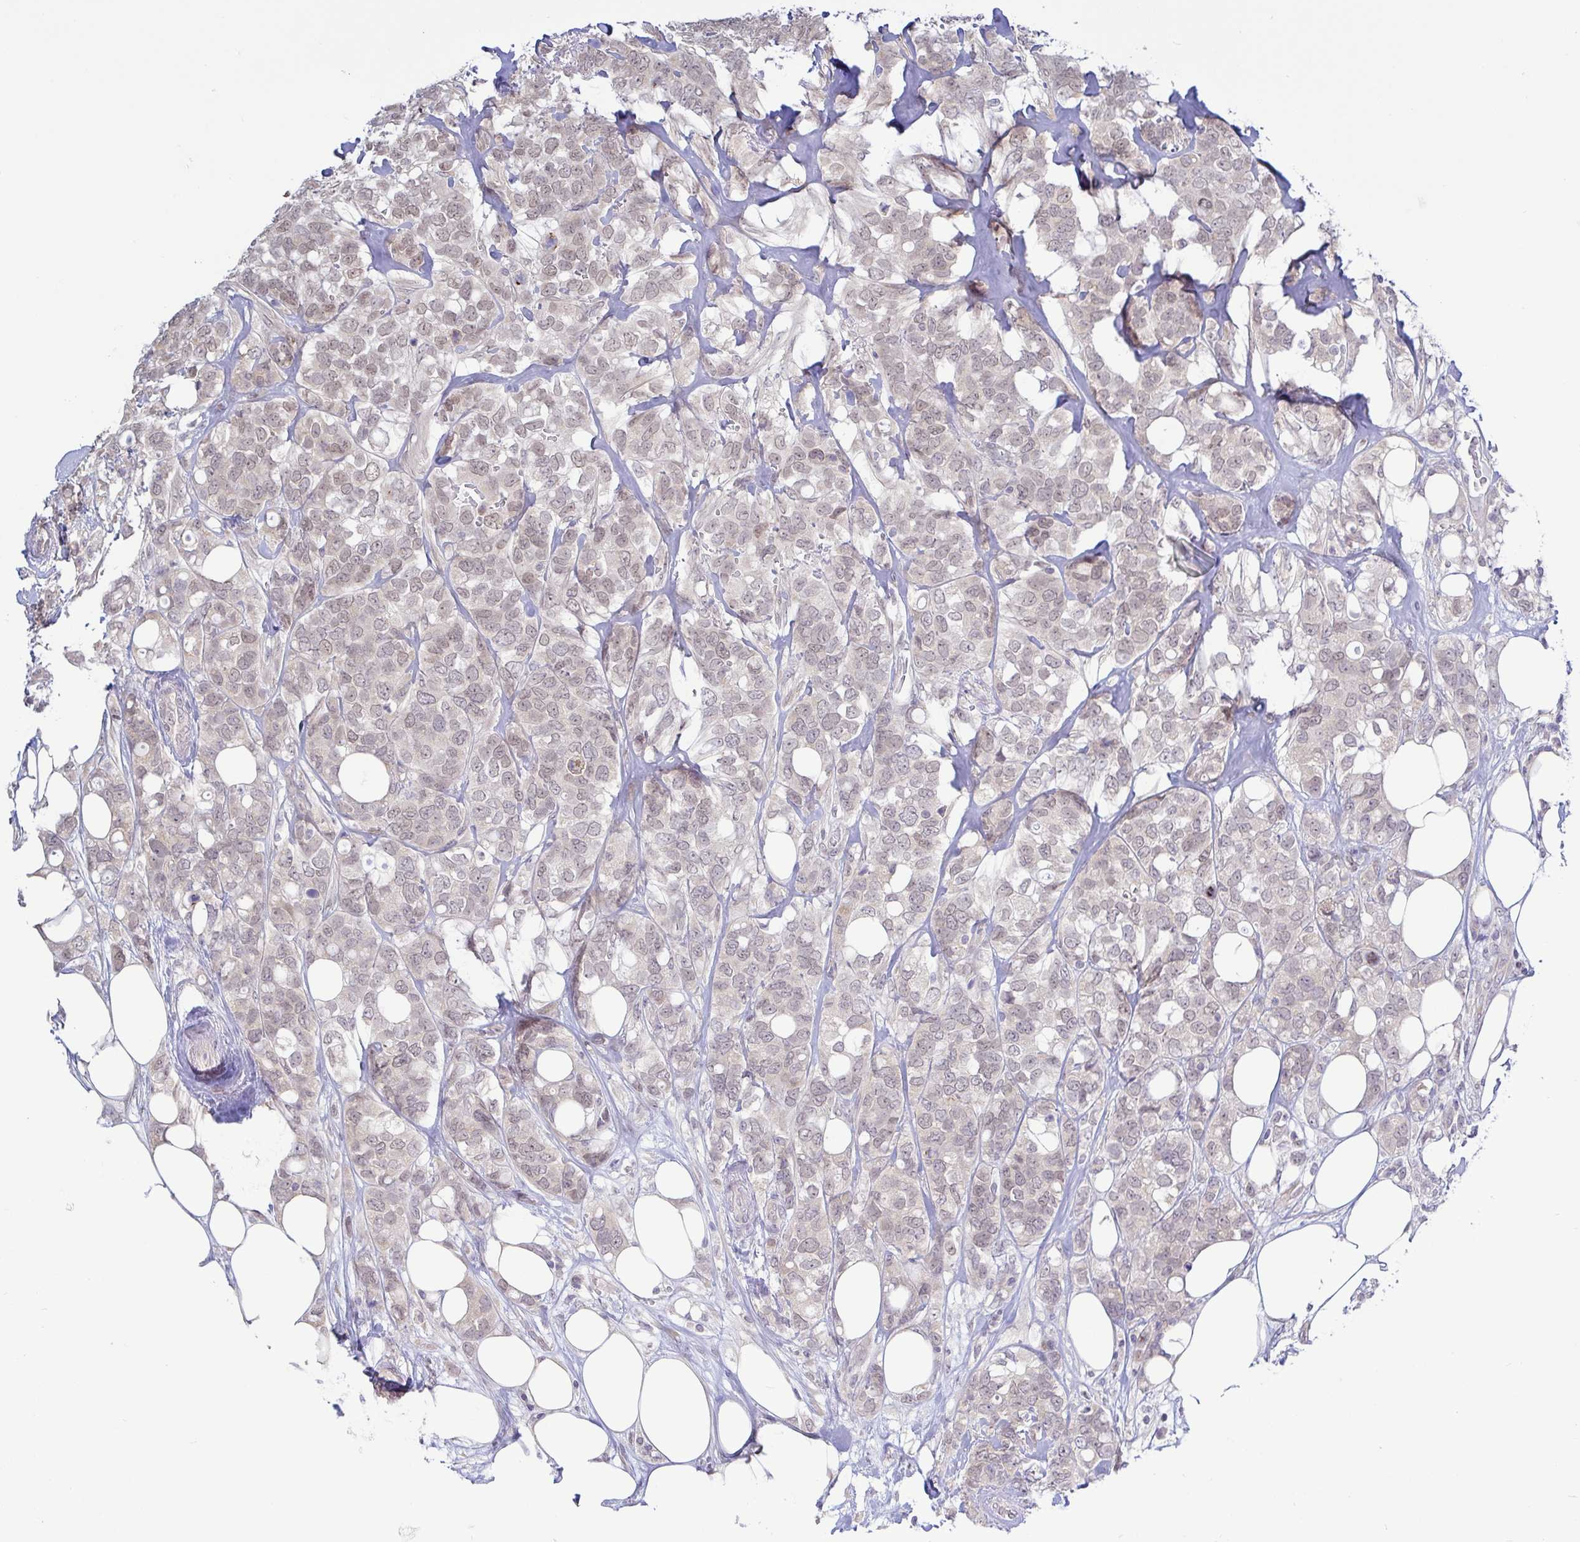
{"staining": {"intensity": "weak", "quantity": ">75%", "location": "nuclear"}, "tissue": "breast cancer", "cell_type": "Tumor cells", "image_type": "cancer", "snomed": [{"axis": "morphology", "description": "Lobular carcinoma"}, {"axis": "topography", "description": "Breast"}], "caption": "Weak nuclear protein expression is seen in approximately >75% of tumor cells in lobular carcinoma (breast).", "gene": "HYPK", "patient": {"sex": "female", "age": 91}}